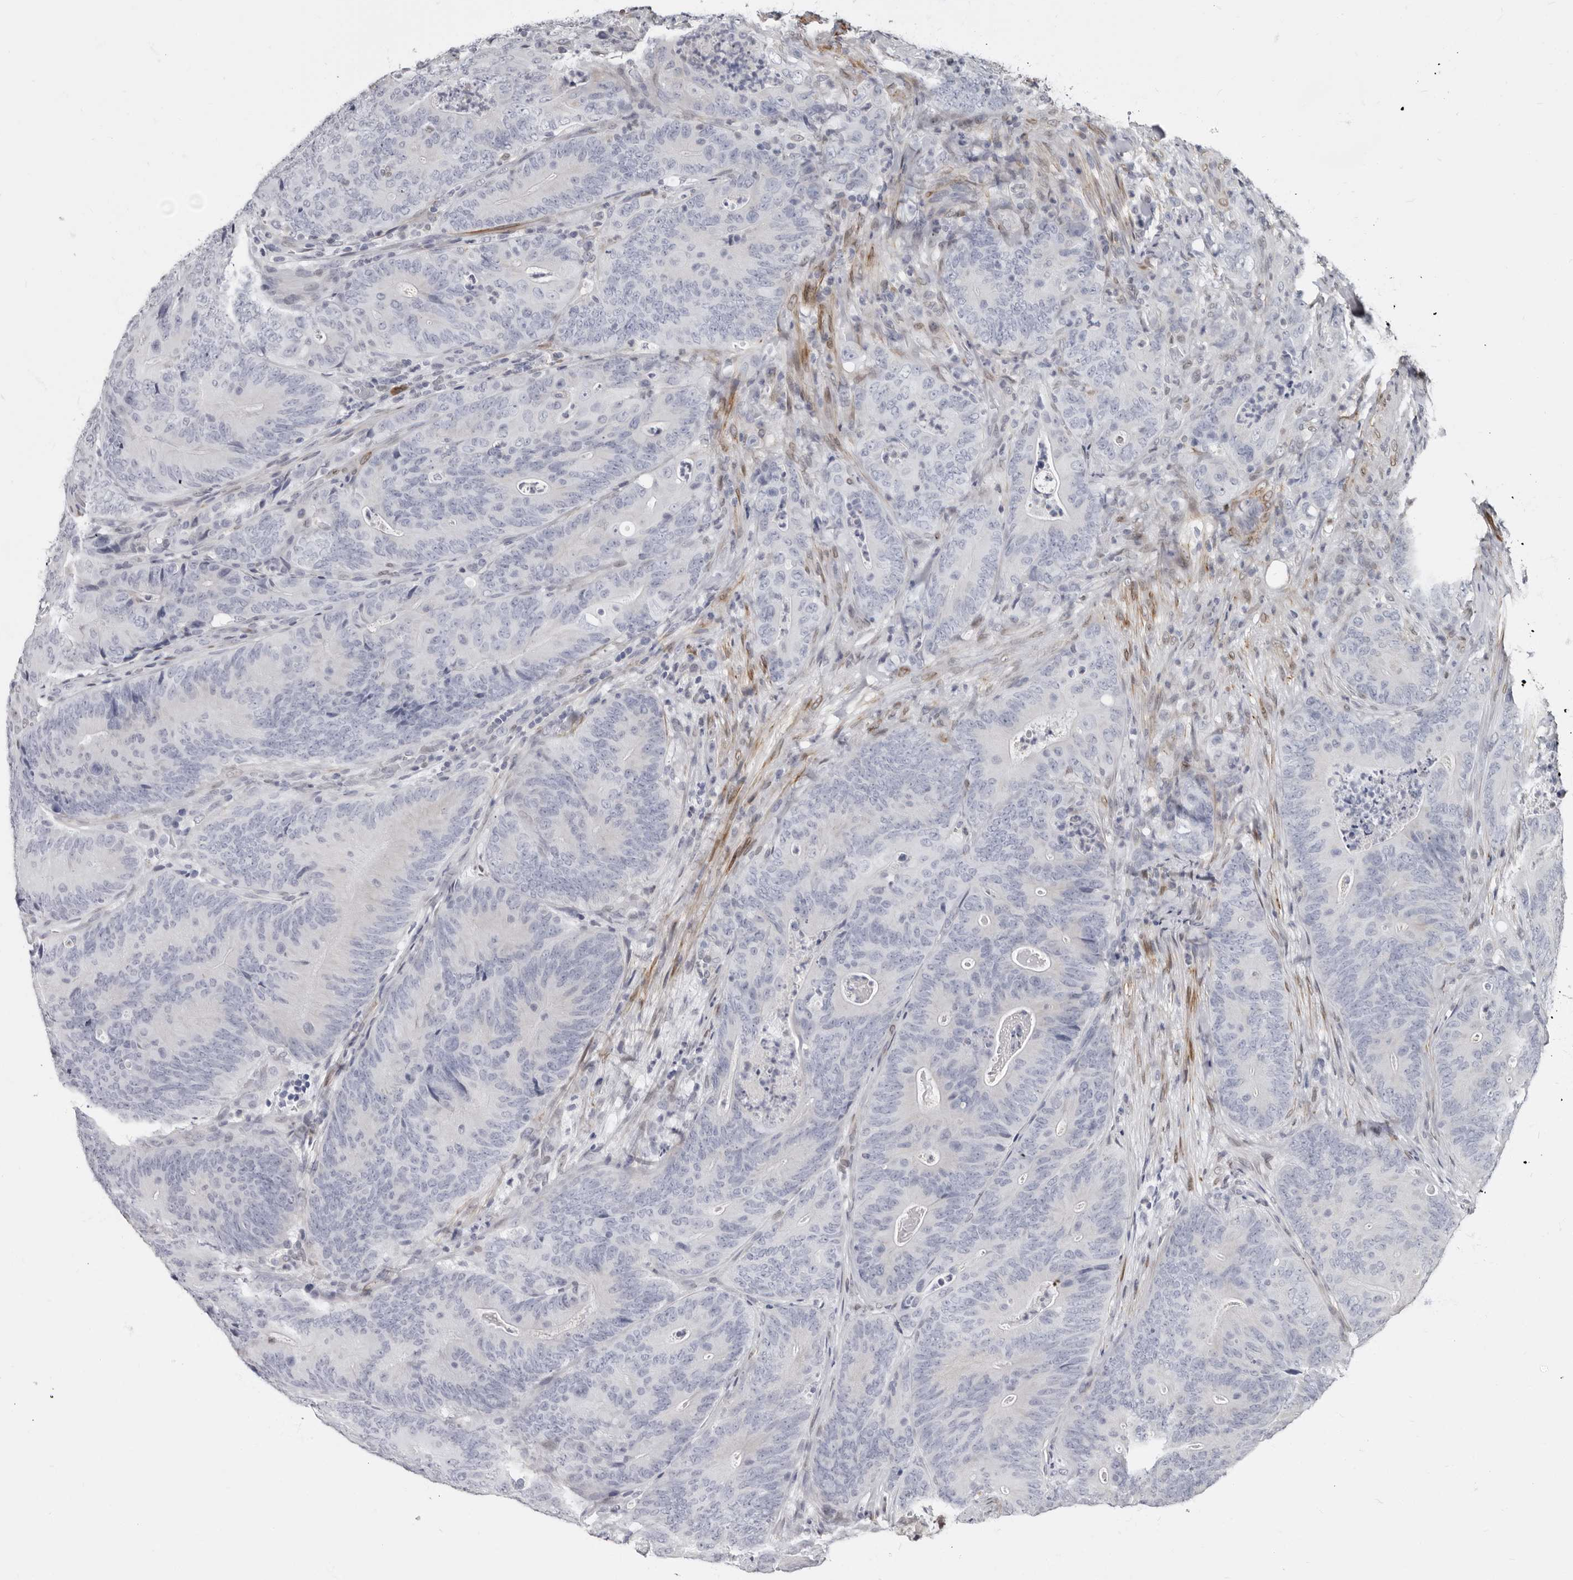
{"staining": {"intensity": "negative", "quantity": "none", "location": "none"}, "tissue": "colorectal cancer", "cell_type": "Tumor cells", "image_type": "cancer", "snomed": [{"axis": "morphology", "description": "Normal tissue, NOS"}, {"axis": "topography", "description": "Colon"}], "caption": "DAB (3,3'-diaminobenzidine) immunohistochemical staining of human colorectal cancer displays no significant staining in tumor cells.", "gene": "MRGPRF", "patient": {"sex": "female", "age": 82}}